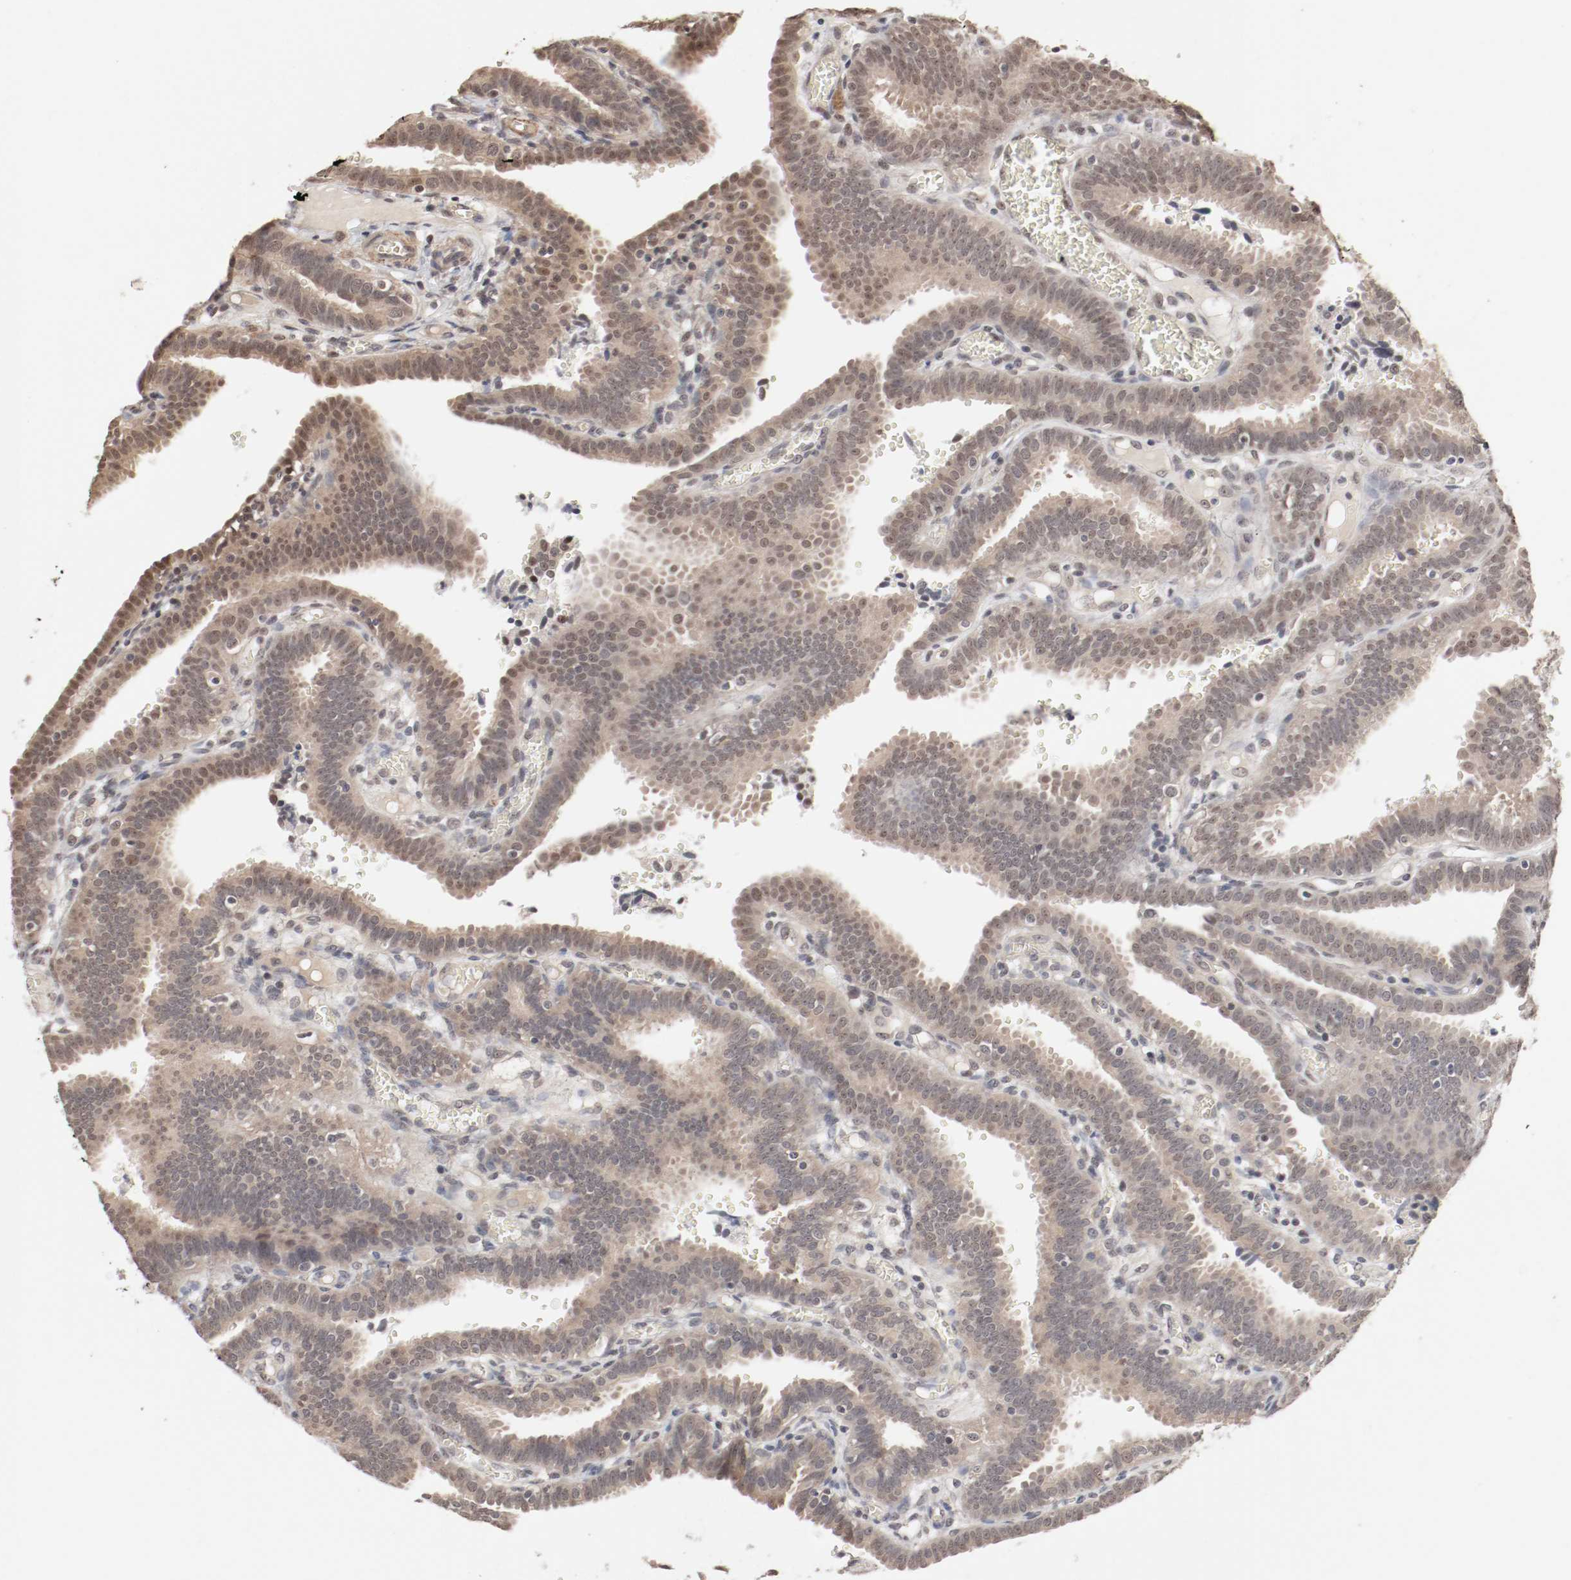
{"staining": {"intensity": "weak", "quantity": ">75%", "location": "cytoplasmic/membranous,nuclear"}, "tissue": "fallopian tube", "cell_type": "Glandular cells", "image_type": "normal", "snomed": [{"axis": "morphology", "description": "Normal tissue, NOS"}, {"axis": "topography", "description": "Fallopian tube"}], "caption": "Protein analysis of unremarkable fallopian tube displays weak cytoplasmic/membranous,nuclear expression in about >75% of glandular cells. The protein is shown in brown color, while the nuclei are stained blue.", "gene": "CSNK2B", "patient": {"sex": "female", "age": 29}}